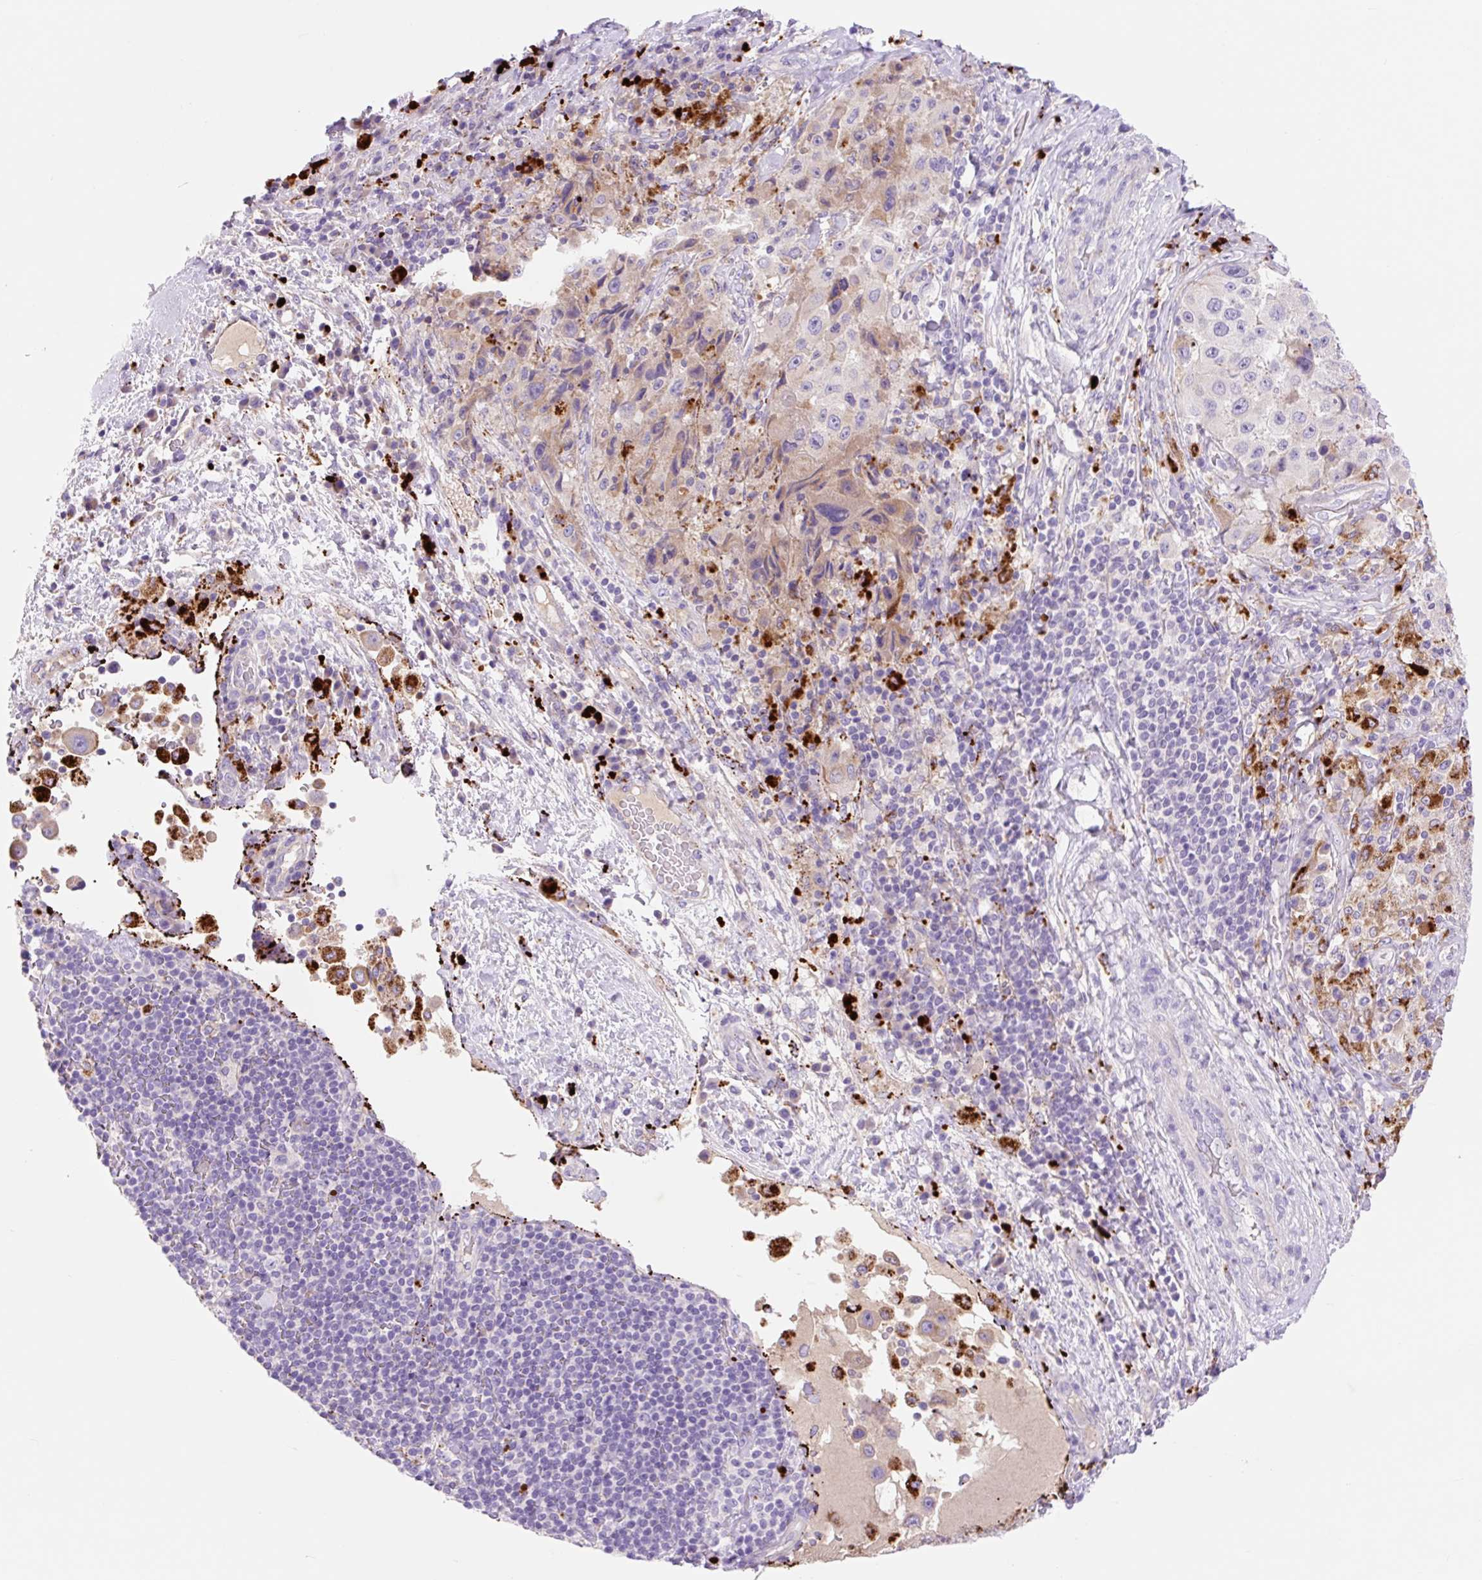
{"staining": {"intensity": "weak", "quantity": "25%-75%", "location": "cytoplasmic/membranous"}, "tissue": "melanoma", "cell_type": "Tumor cells", "image_type": "cancer", "snomed": [{"axis": "morphology", "description": "Malignant melanoma, Metastatic site"}, {"axis": "topography", "description": "Lymph node"}], "caption": "Tumor cells reveal weak cytoplasmic/membranous positivity in approximately 25%-75% of cells in malignant melanoma (metastatic site).", "gene": "HEXA", "patient": {"sex": "male", "age": 62}}